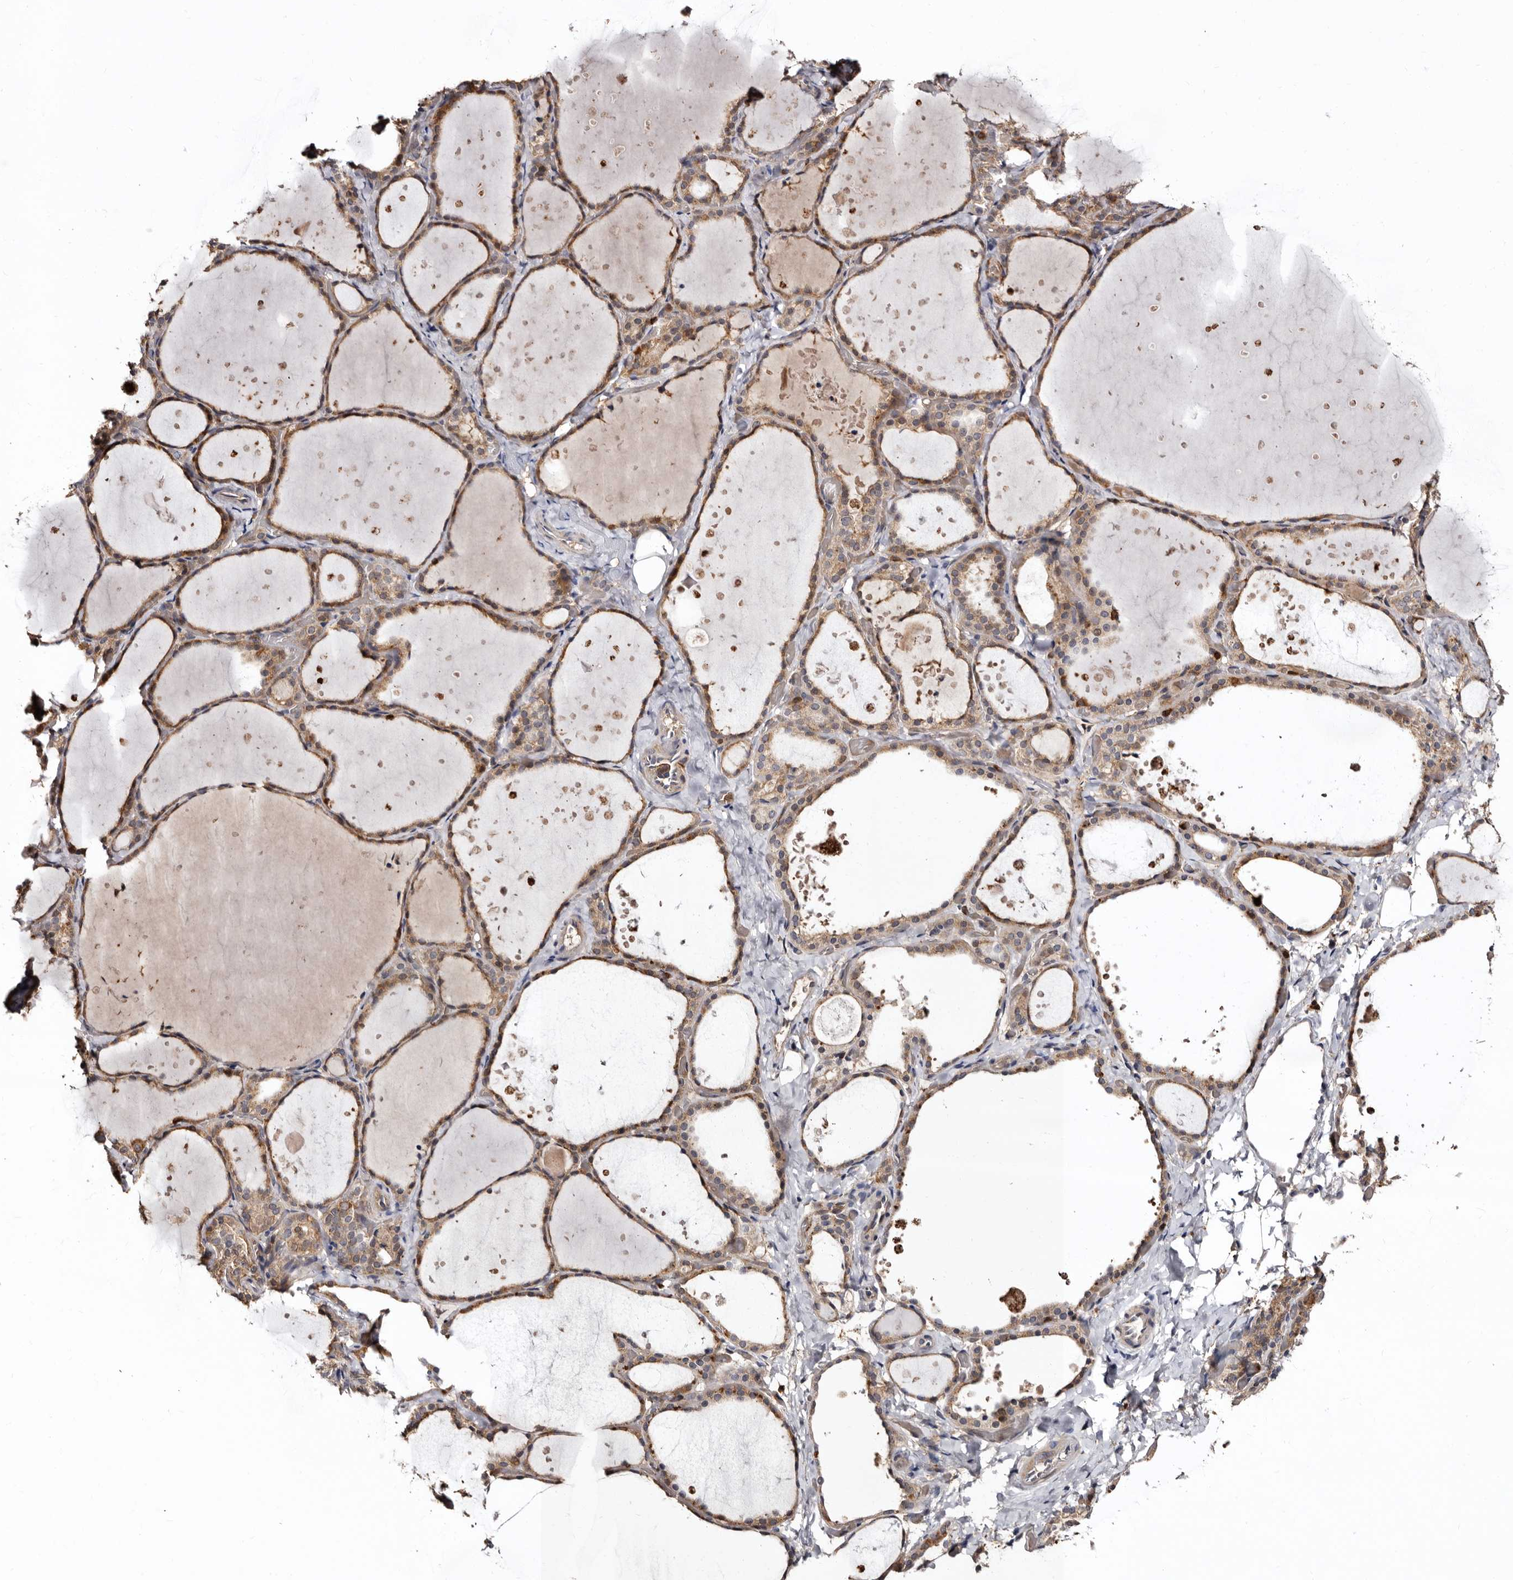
{"staining": {"intensity": "moderate", "quantity": ">75%", "location": "cytoplasmic/membranous"}, "tissue": "thyroid gland", "cell_type": "Glandular cells", "image_type": "normal", "snomed": [{"axis": "morphology", "description": "Normal tissue, NOS"}, {"axis": "topography", "description": "Thyroid gland"}], "caption": "Protein expression analysis of normal thyroid gland reveals moderate cytoplasmic/membranous expression in about >75% of glandular cells. The staining was performed using DAB to visualize the protein expression in brown, while the nuclei were stained in blue with hematoxylin (Magnification: 20x).", "gene": "BAX", "patient": {"sex": "female", "age": 44}}